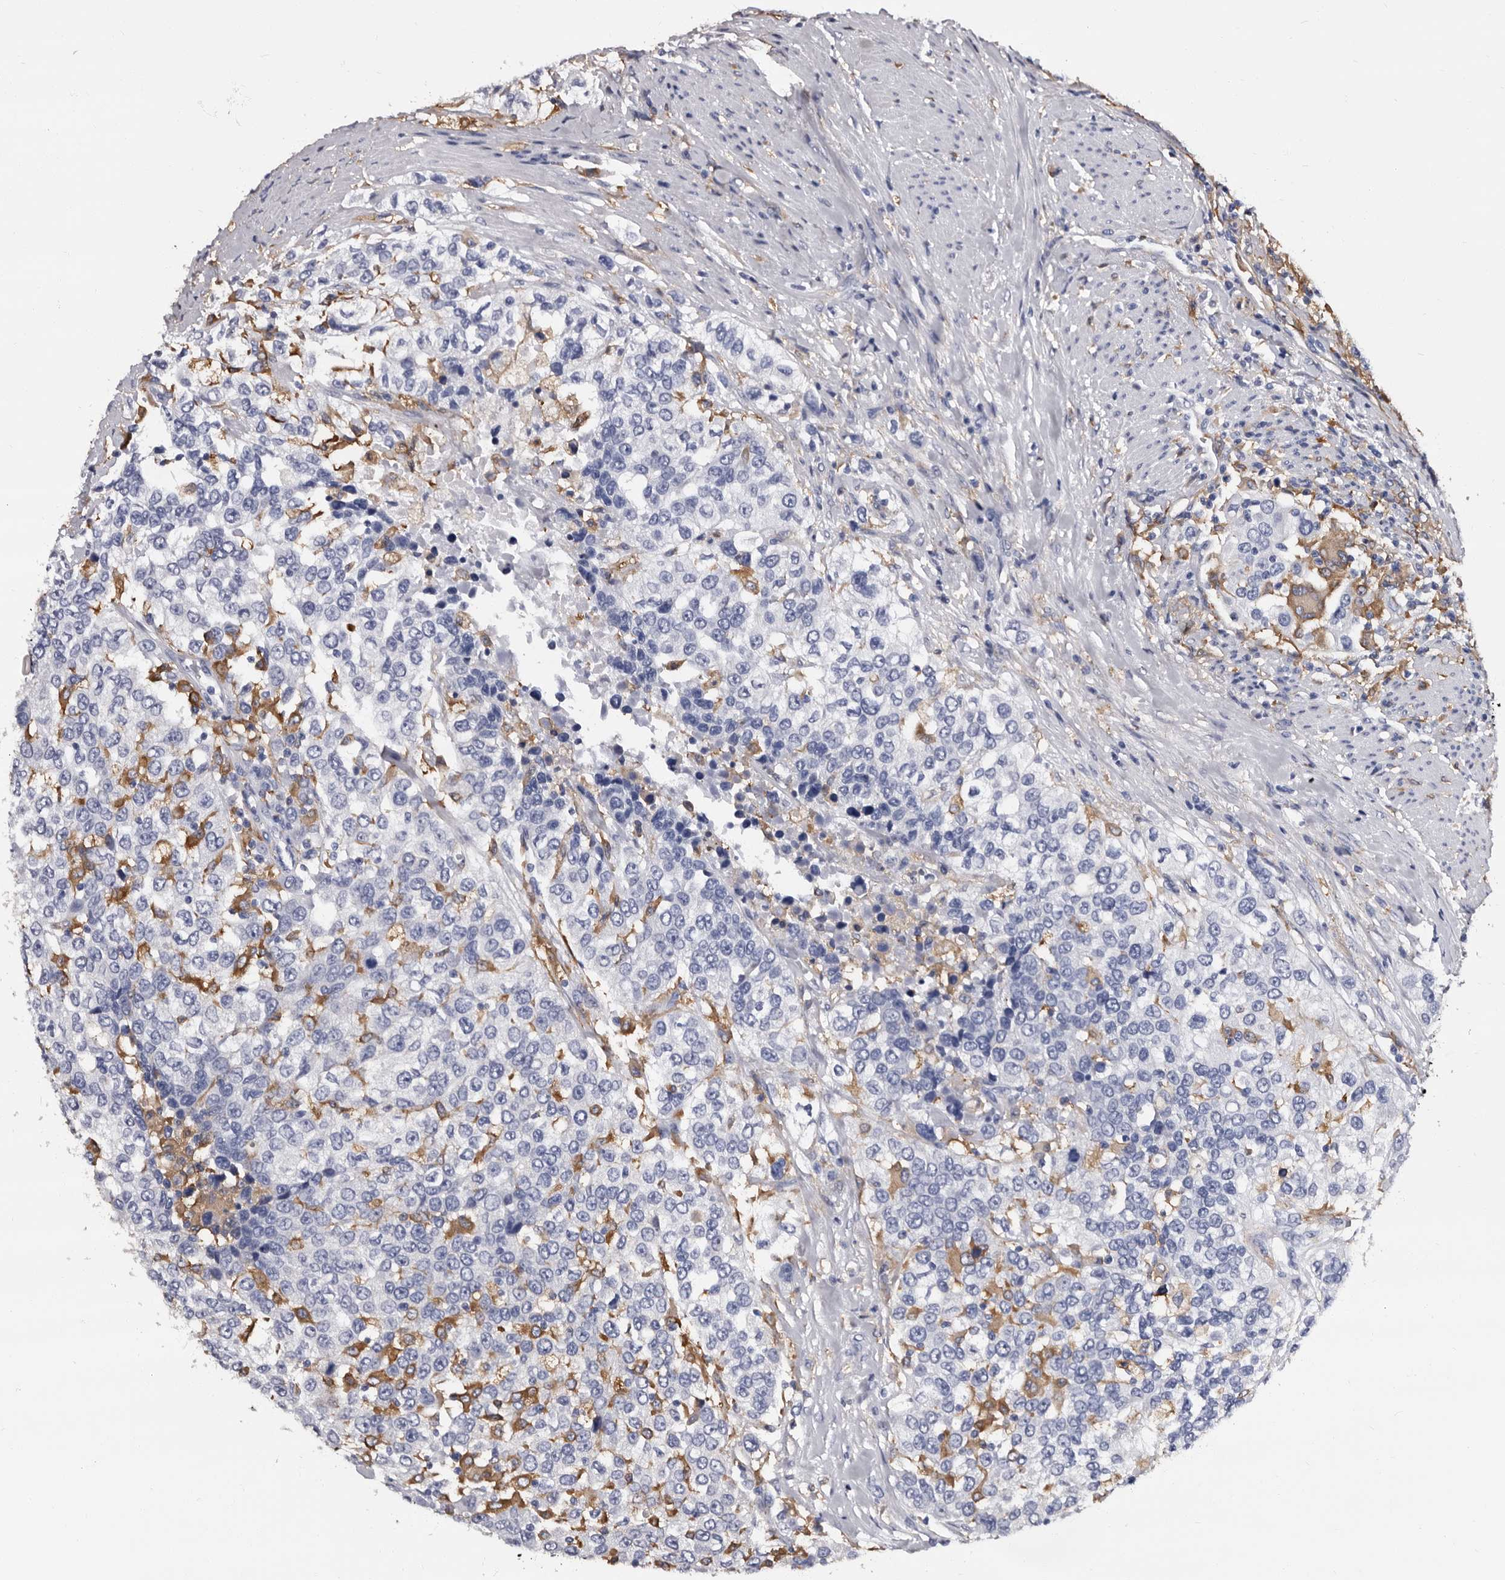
{"staining": {"intensity": "negative", "quantity": "none", "location": "none"}, "tissue": "urothelial cancer", "cell_type": "Tumor cells", "image_type": "cancer", "snomed": [{"axis": "morphology", "description": "Urothelial carcinoma, High grade"}, {"axis": "topography", "description": "Urinary bladder"}], "caption": "The photomicrograph demonstrates no staining of tumor cells in urothelial cancer. (Stains: DAB immunohistochemistry (IHC) with hematoxylin counter stain, Microscopy: brightfield microscopy at high magnification).", "gene": "EPB41L3", "patient": {"sex": "female", "age": 80}}